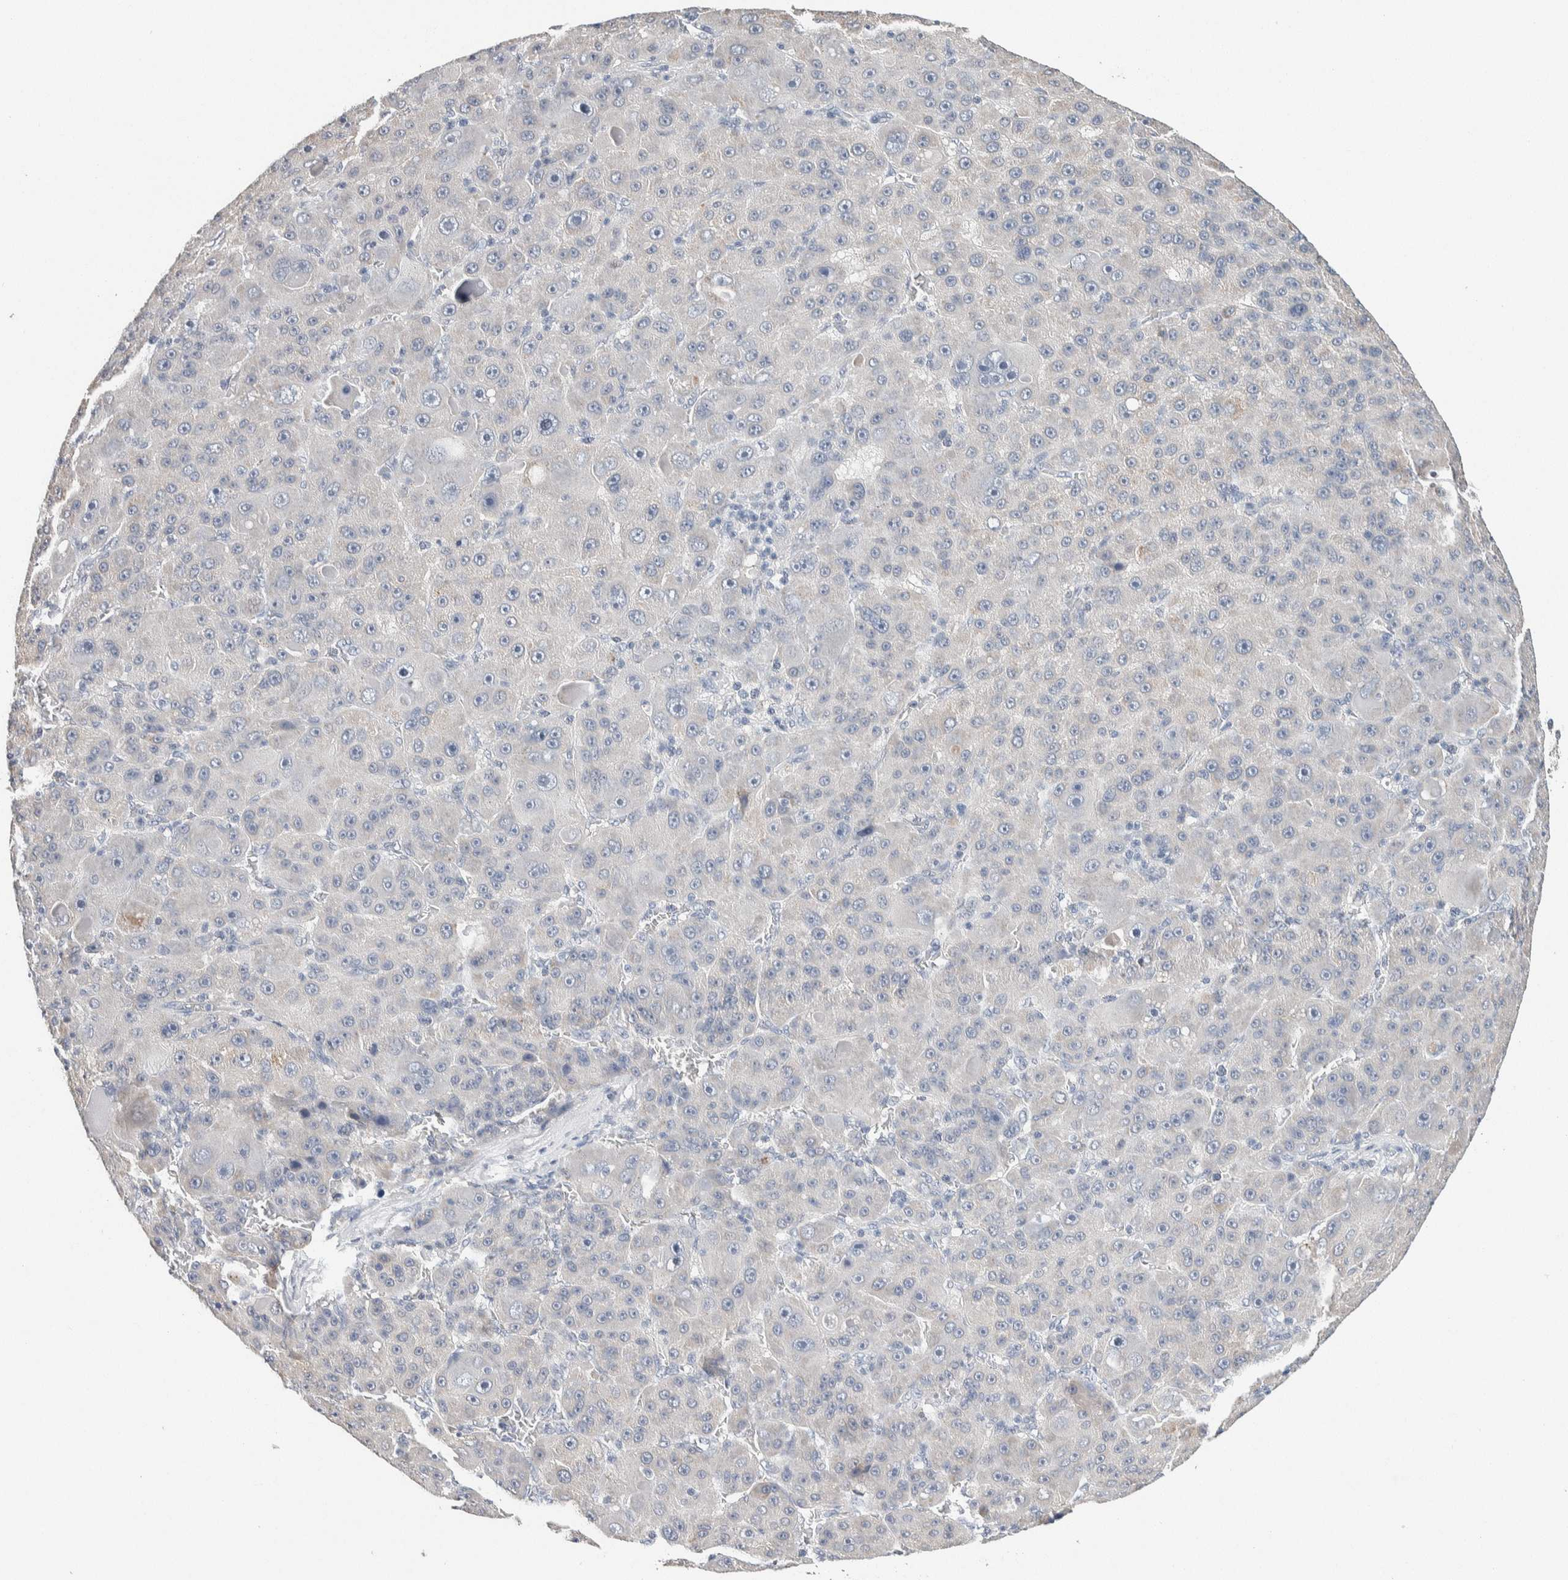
{"staining": {"intensity": "negative", "quantity": "none", "location": "none"}, "tissue": "liver cancer", "cell_type": "Tumor cells", "image_type": "cancer", "snomed": [{"axis": "morphology", "description": "Carcinoma, Hepatocellular, NOS"}, {"axis": "topography", "description": "Liver"}], "caption": "Immunohistochemical staining of human liver cancer demonstrates no significant positivity in tumor cells.", "gene": "SCN2A", "patient": {"sex": "male", "age": 76}}